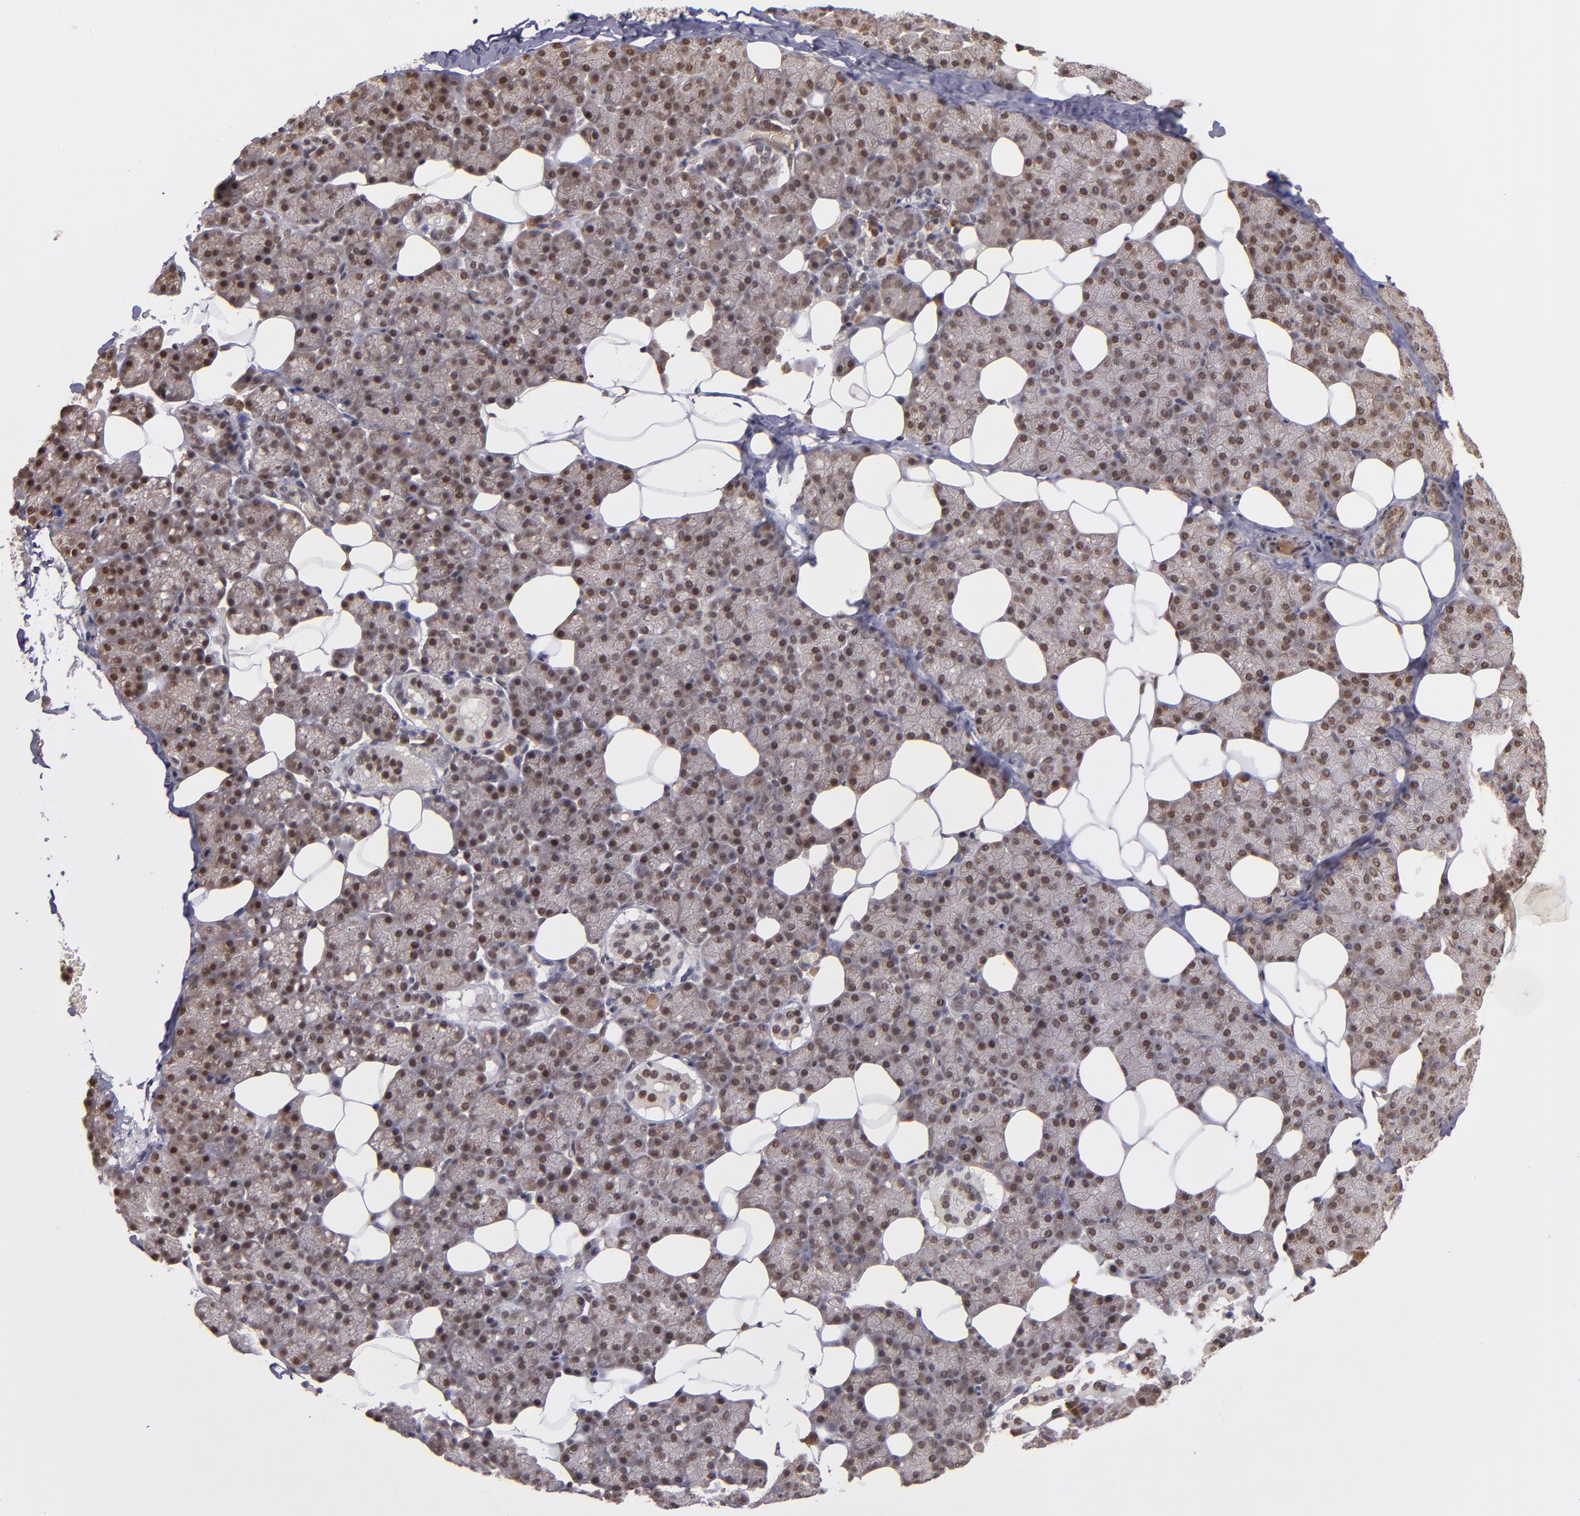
{"staining": {"intensity": "moderate", "quantity": ">75%", "location": "nuclear"}, "tissue": "salivary gland", "cell_type": "Glandular cells", "image_type": "normal", "snomed": [{"axis": "morphology", "description": "Normal tissue, NOS"}, {"axis": "topography", "description": "Lymph node"}, {"axis": "topography", "description": "Salivary gland"}], "caption": "Glandular cells show medium levels of moderate nuclear expression in about >75% of cells in unremarkable salivary gland.", "gene": "ABHD12B", "patient": {"sex": "male", "age": 8}}